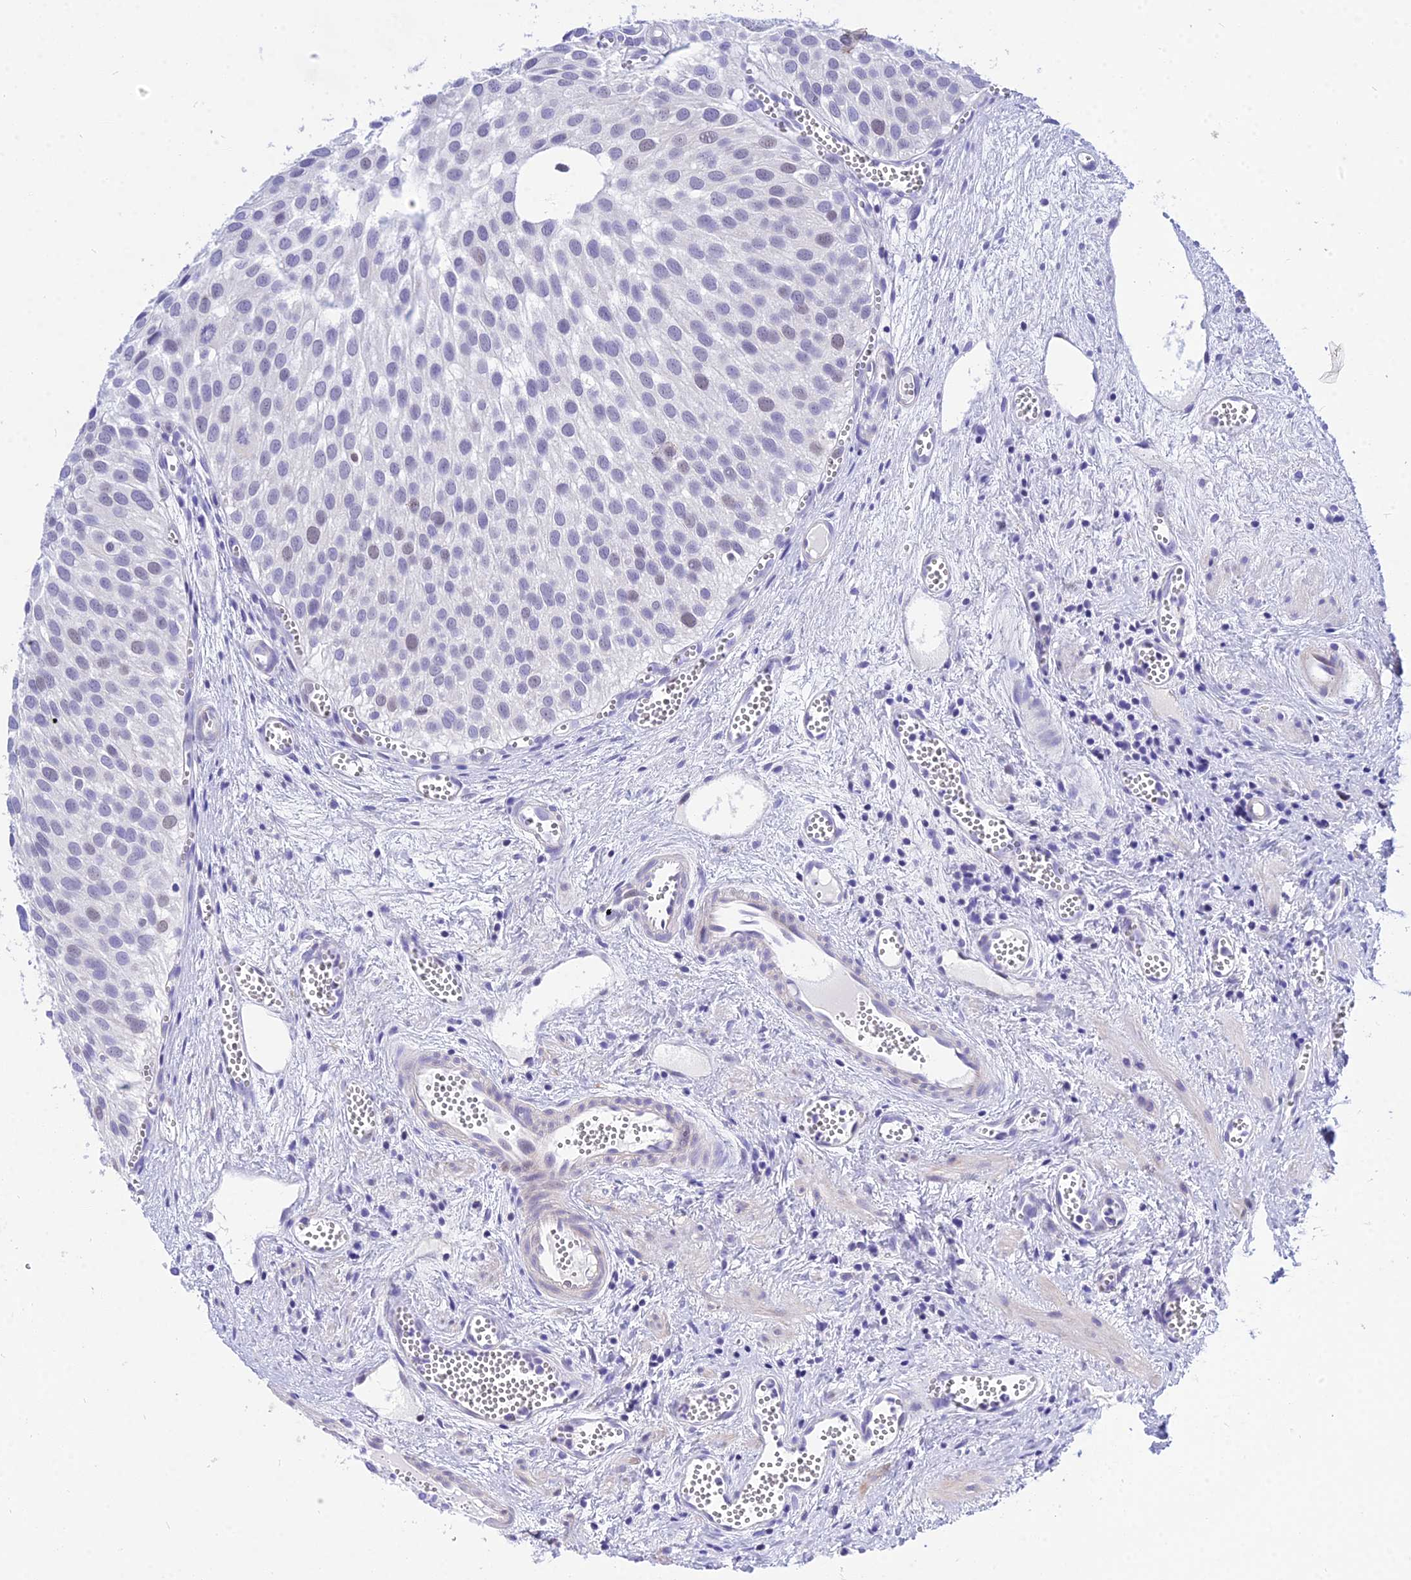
{"staining": {"intensity": "weak", "quantity": "<25%", "location": "nuclear"}, "tissue": "urothelial cancer", "cell_type": "Tumor cells", "image_type": "cancer", "snomed": [{"axis": "morphology", "description": "Urothelial carcinoma, Low grade"}, {"axis": "topography", "description": "Urinary bladder"}], "caption": "This histopathology image is of urothelial cancer stained with immunohistochemistry (IHC) to label a protein in brown with the nuclei are counter-stained blue. There is no expression in tumor cells.", "gene": "DEFB107A", "patient": {"sex": "male", "age": 88}}